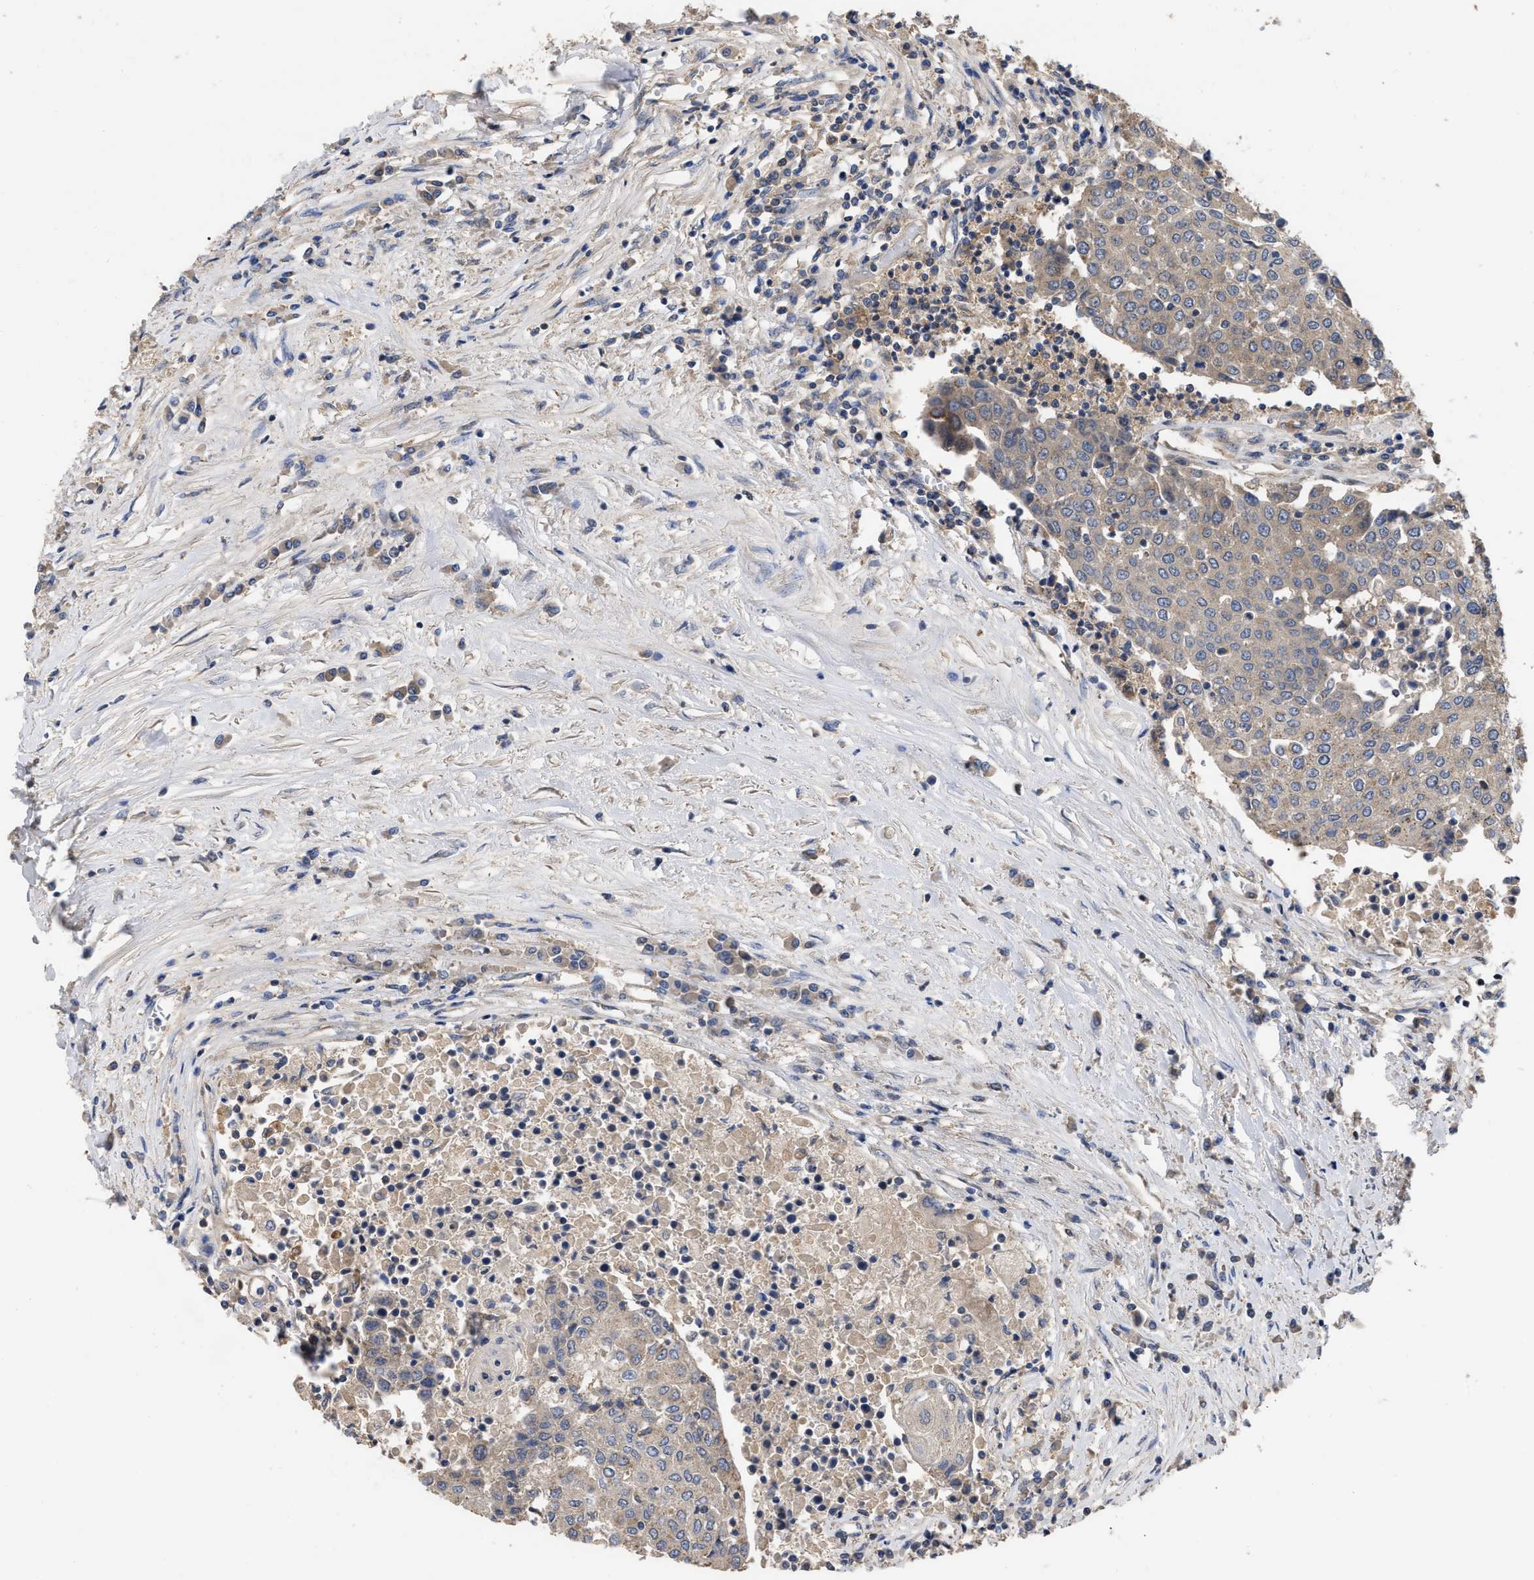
{"staining": {"intensity": "weak", "quantity": "25%-75%", "location": "cytoplasmic/membranous"}, "tissue": "urothelial cancer", "cell_type": "Tumor cells", "image_type": "cancer", "snomed": [{"axis": "morphology", "description": "Urothelial carcinoma, High grade"}, {"axis": "topography", "description": "Urinary bladder"}], "caption": "This is an image of IHC staining of urothelial carcinoma (high-grade), which shows weak staining in the cytoplasmic/membranous of tumor cells.", "gene": "RAP1GDS1", "patient": {"sex": "female", "age": 85}}